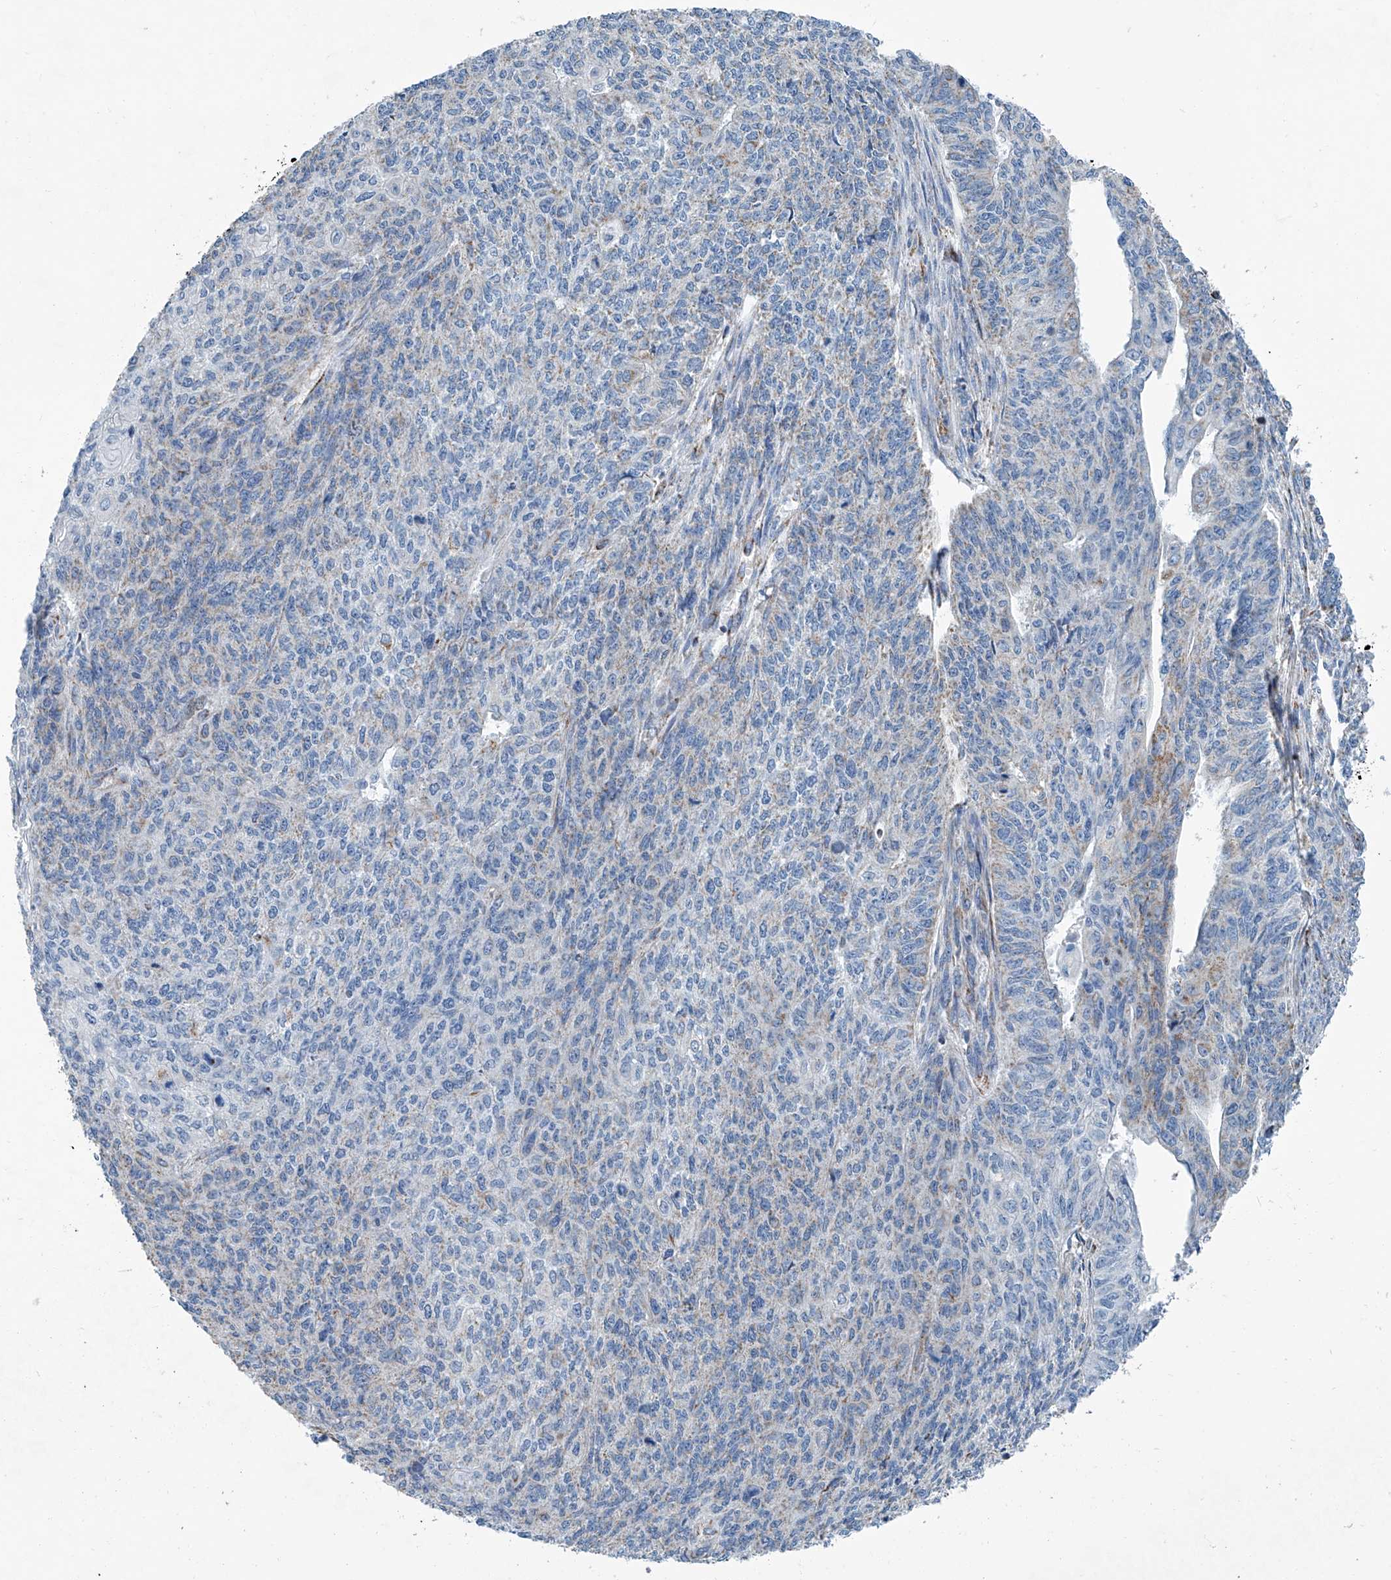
{"staining": {"intensity": "weak", "quantity": "<25%", "location": "cytoplasmic/membranous"}, "tissue": "endometrial cancer", "cell_type": "Tumor cells", "image_type": "cancer", "snomed": [{"axis": "morphology", "description": "Adenocarcinoma, NOS"}, {"axis": "topography", "description": "Endometrium"}], "caption": "Tumor cells show no significant protein staining in endometrial adenocarcinoma. The staining was performed using DAB (3,3'-diaminobenzidine) to visualize the protein expression in brown, while the nuclei were stained in blue with hematoxylin (Magnification: 20x).", "gene": "MT-ND1", "patient": {"sex": "female", "age": 32}}